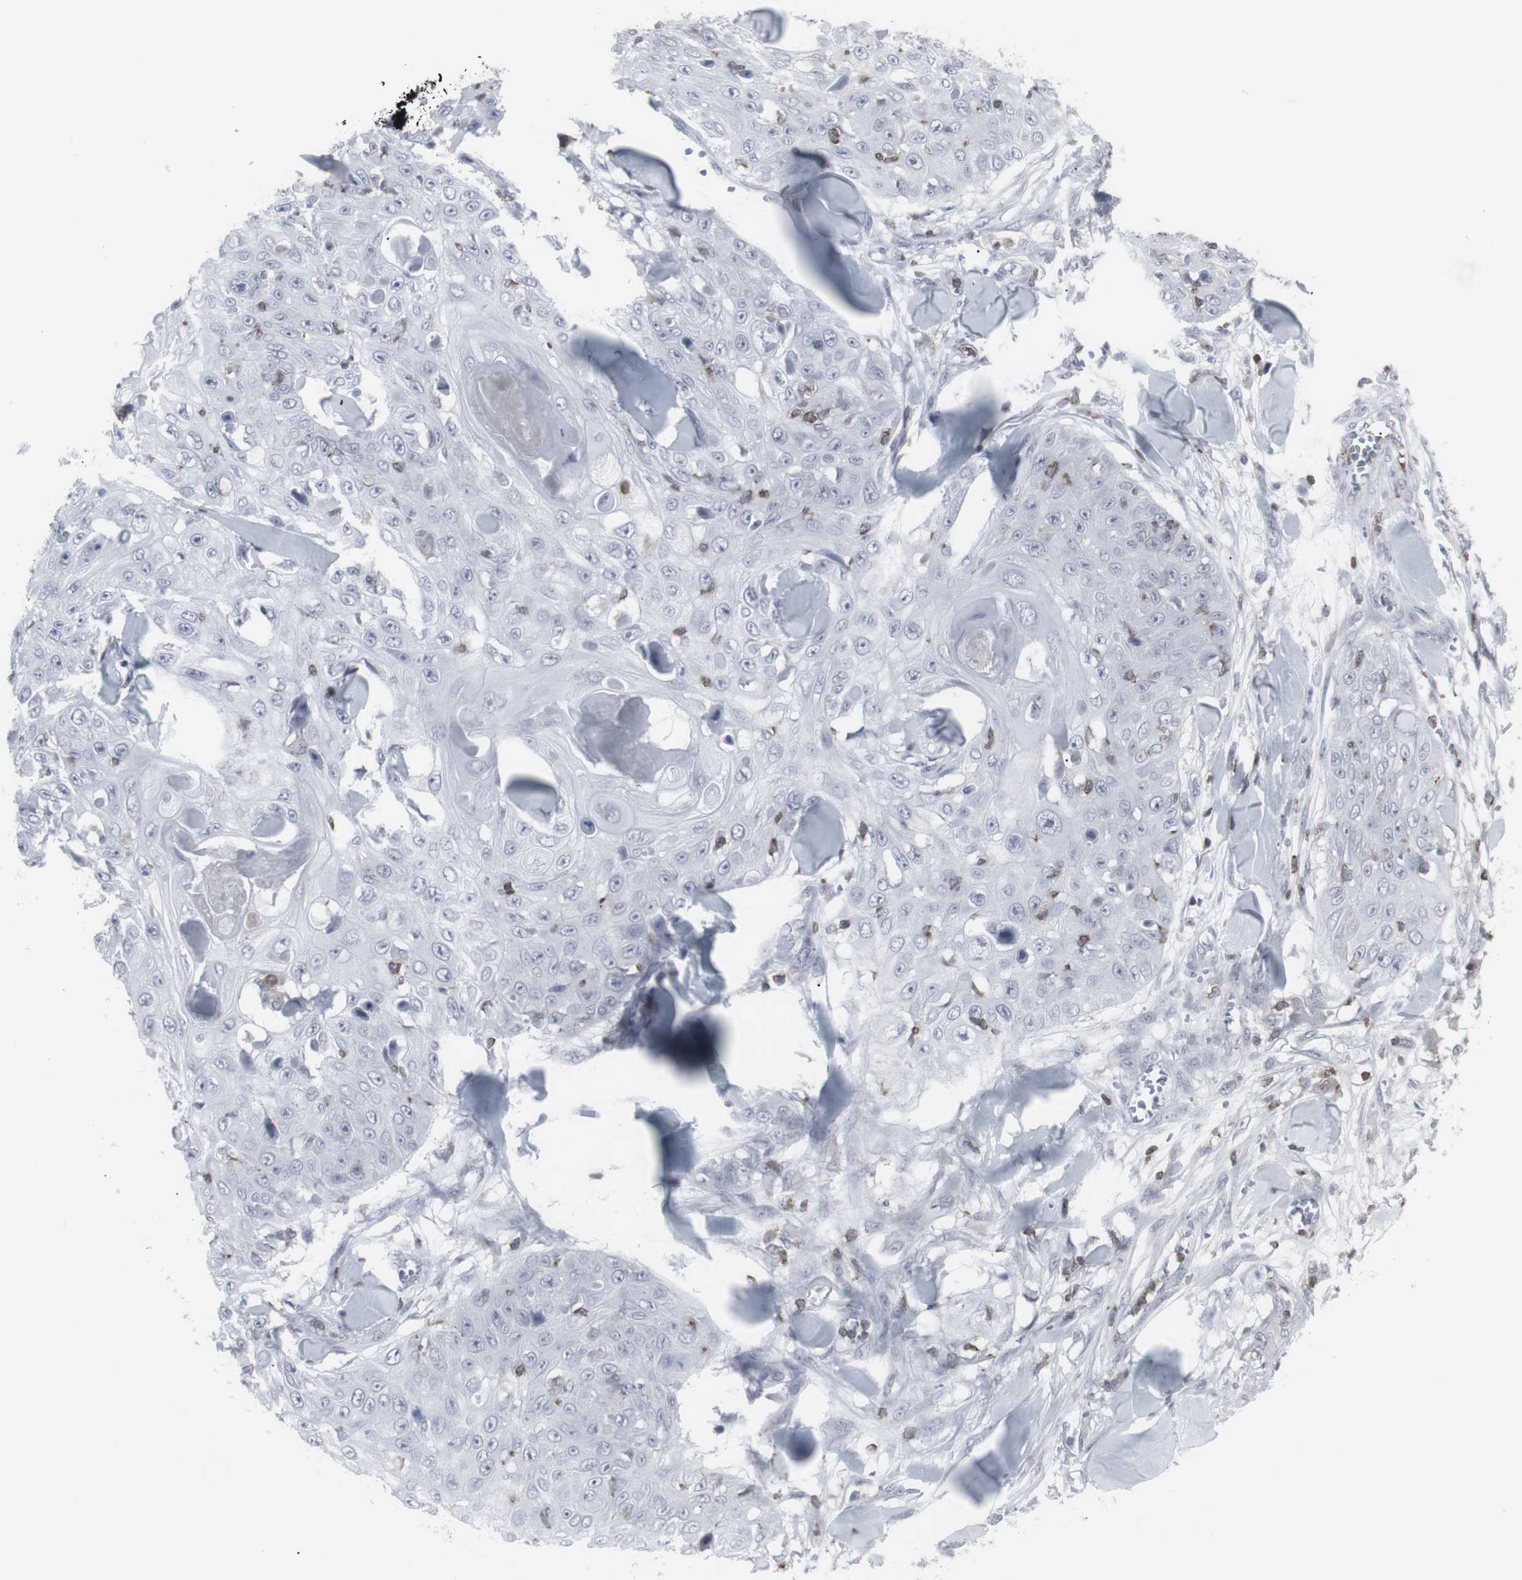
{"staining": {"intensity": "negative", "quantity": "none", "location": "none"}, "tissue": "skin cancer", "cell_type": "Tumor cells", "image_type": "cancer", "snomed": [{"axis": "morphology", "description": "Squamous cell carcinoma, NOS"}, {"axis": "topography", "description": "Skin"}], "caption": "The IHC micrograph has no significant positivity in tumor cells of squamous cell carcinoma (skin) tissue. (DAB immunohistochemistry, high magnification).", "gene": "APOBEC2", "patient": {"sex": "male", "age": 86}}